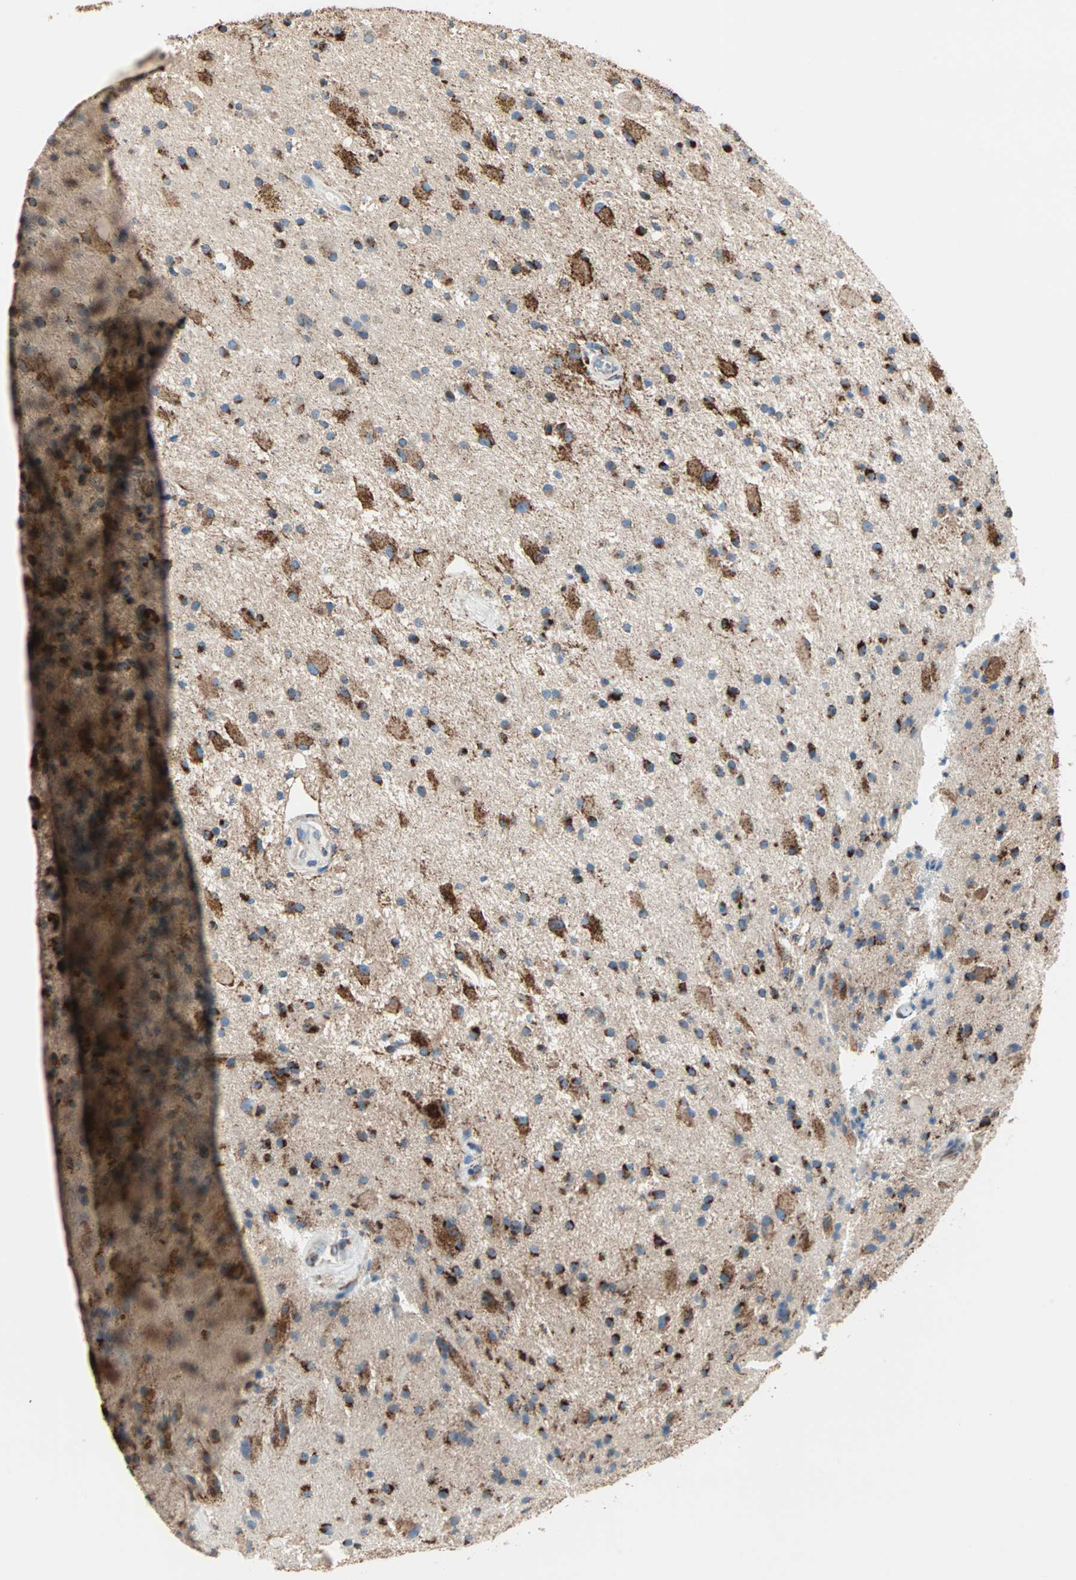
{"staining": {"intensity": "strong", "quantity": "25%-75%", "location": "cytoplasmic/membranous"}, "tissue": "glioma", "cell_type": "Tumor cells", "image_type": "cancer", "snomed": [{"axis": "morphology", "description": "Glioma, malignant, Low grade"}, {"axis": "topography", "description": "Brain"}], "caption": "Immunohistochemistry (IHC) micrograph of human malignant low-grade glioma stained for a protein (brown), which exhibits high levels of strong cytoplasmic/membranous expression in about 25%-75% of tumor cells.", "gene": "TST", "patient": {"sex": "male", "age": 58}}